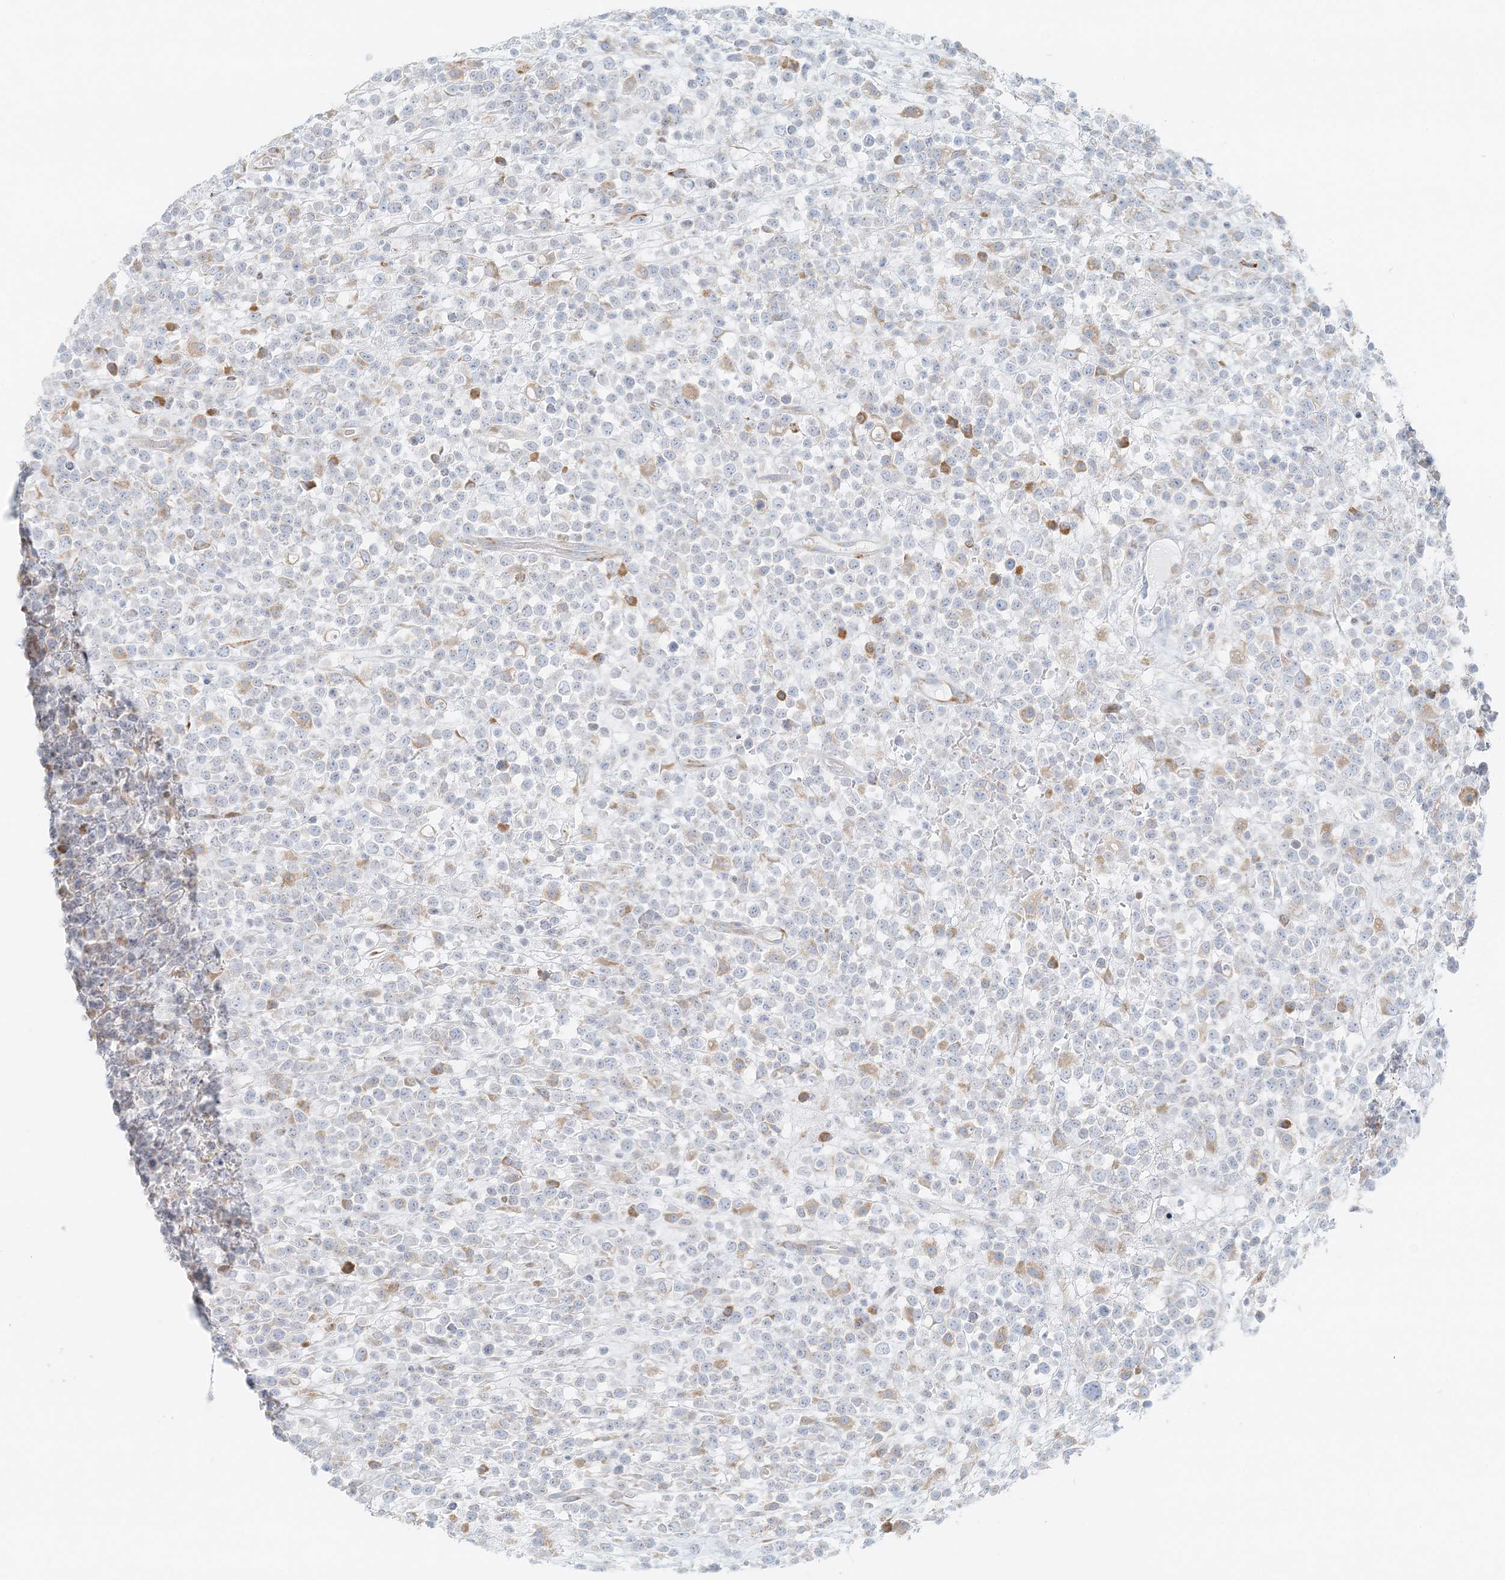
{"staining": {"intensity": "negative", "quantity": "none", "location": "none"}, "tissue": "lymphoma", "cell_type": "Tumor cells", "image_type": "cancer", "snomed": [{"axis": "morphology", "description": "Malignant lymphoma, non-Hodgkin's type, High grade"}, {"axis": "topography", "description": "Colon"}], "caption": "The image reveals no significant staining in tumor cells of high-grade malignant lymphoma, non-Hodgkin's type.", "gene": "STK11IP", "patient": {"sex": "female", "age": 53}}